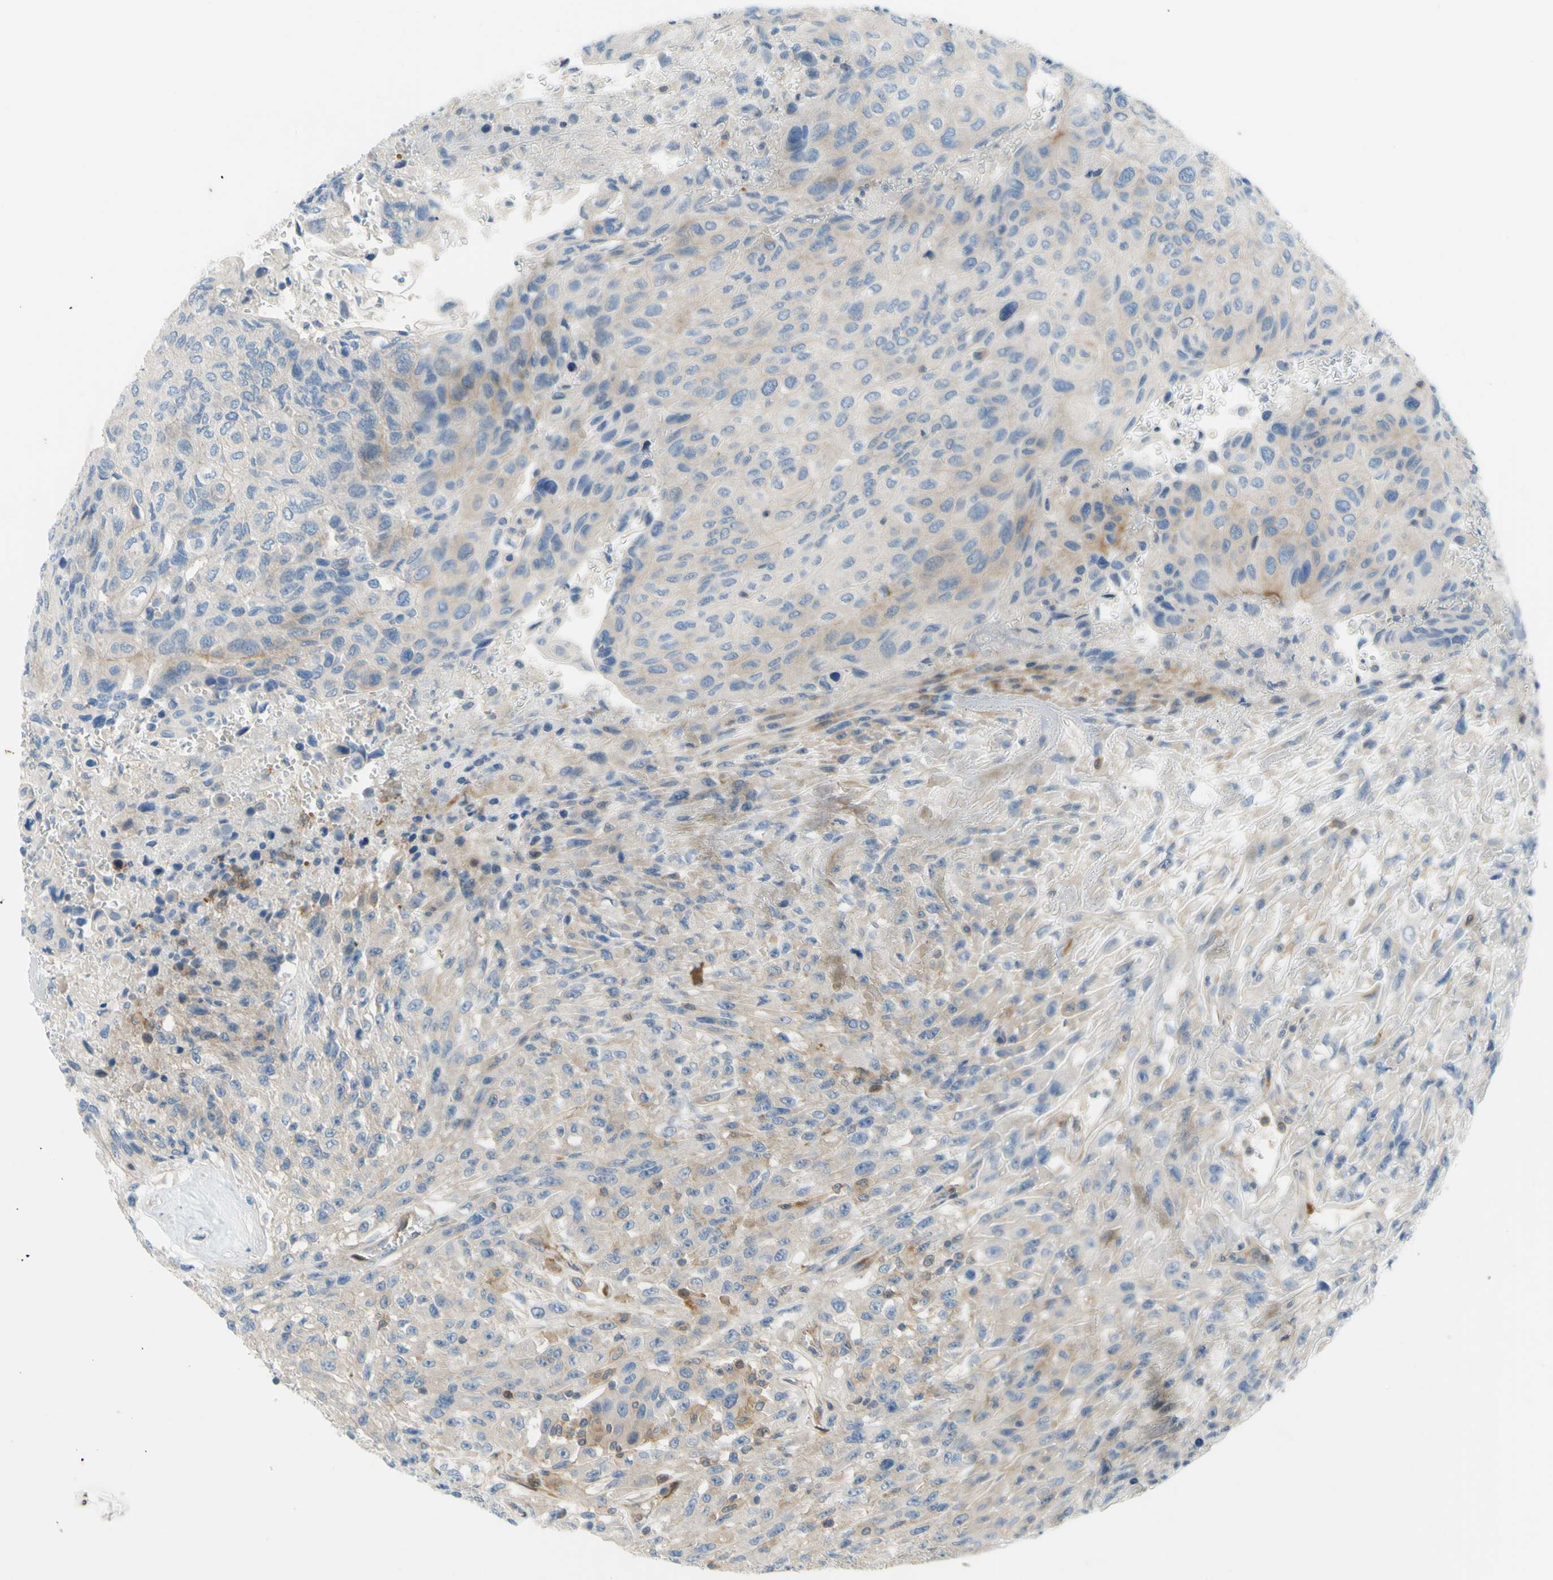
{"staining": {"intensity": "weak", "quantity": "<25%", "location": "cytoplasmic/membranous"}, "tissue": "urothelial cancer", "cell_type": "Tumor cells", "image_type": "cancer", "snomed": [{"axis": "morphology", "description": "Urothelial carcinoma, High grade"}, {"axis": "topography", "description": "Urinary bladder"}], "caption": "Immunohistochemistry of urothelial carcinoma (high-grade) reveals no staining in tumor cells.", "gene": "PAK2", "patient": {"sex": "male", "age": 66}}